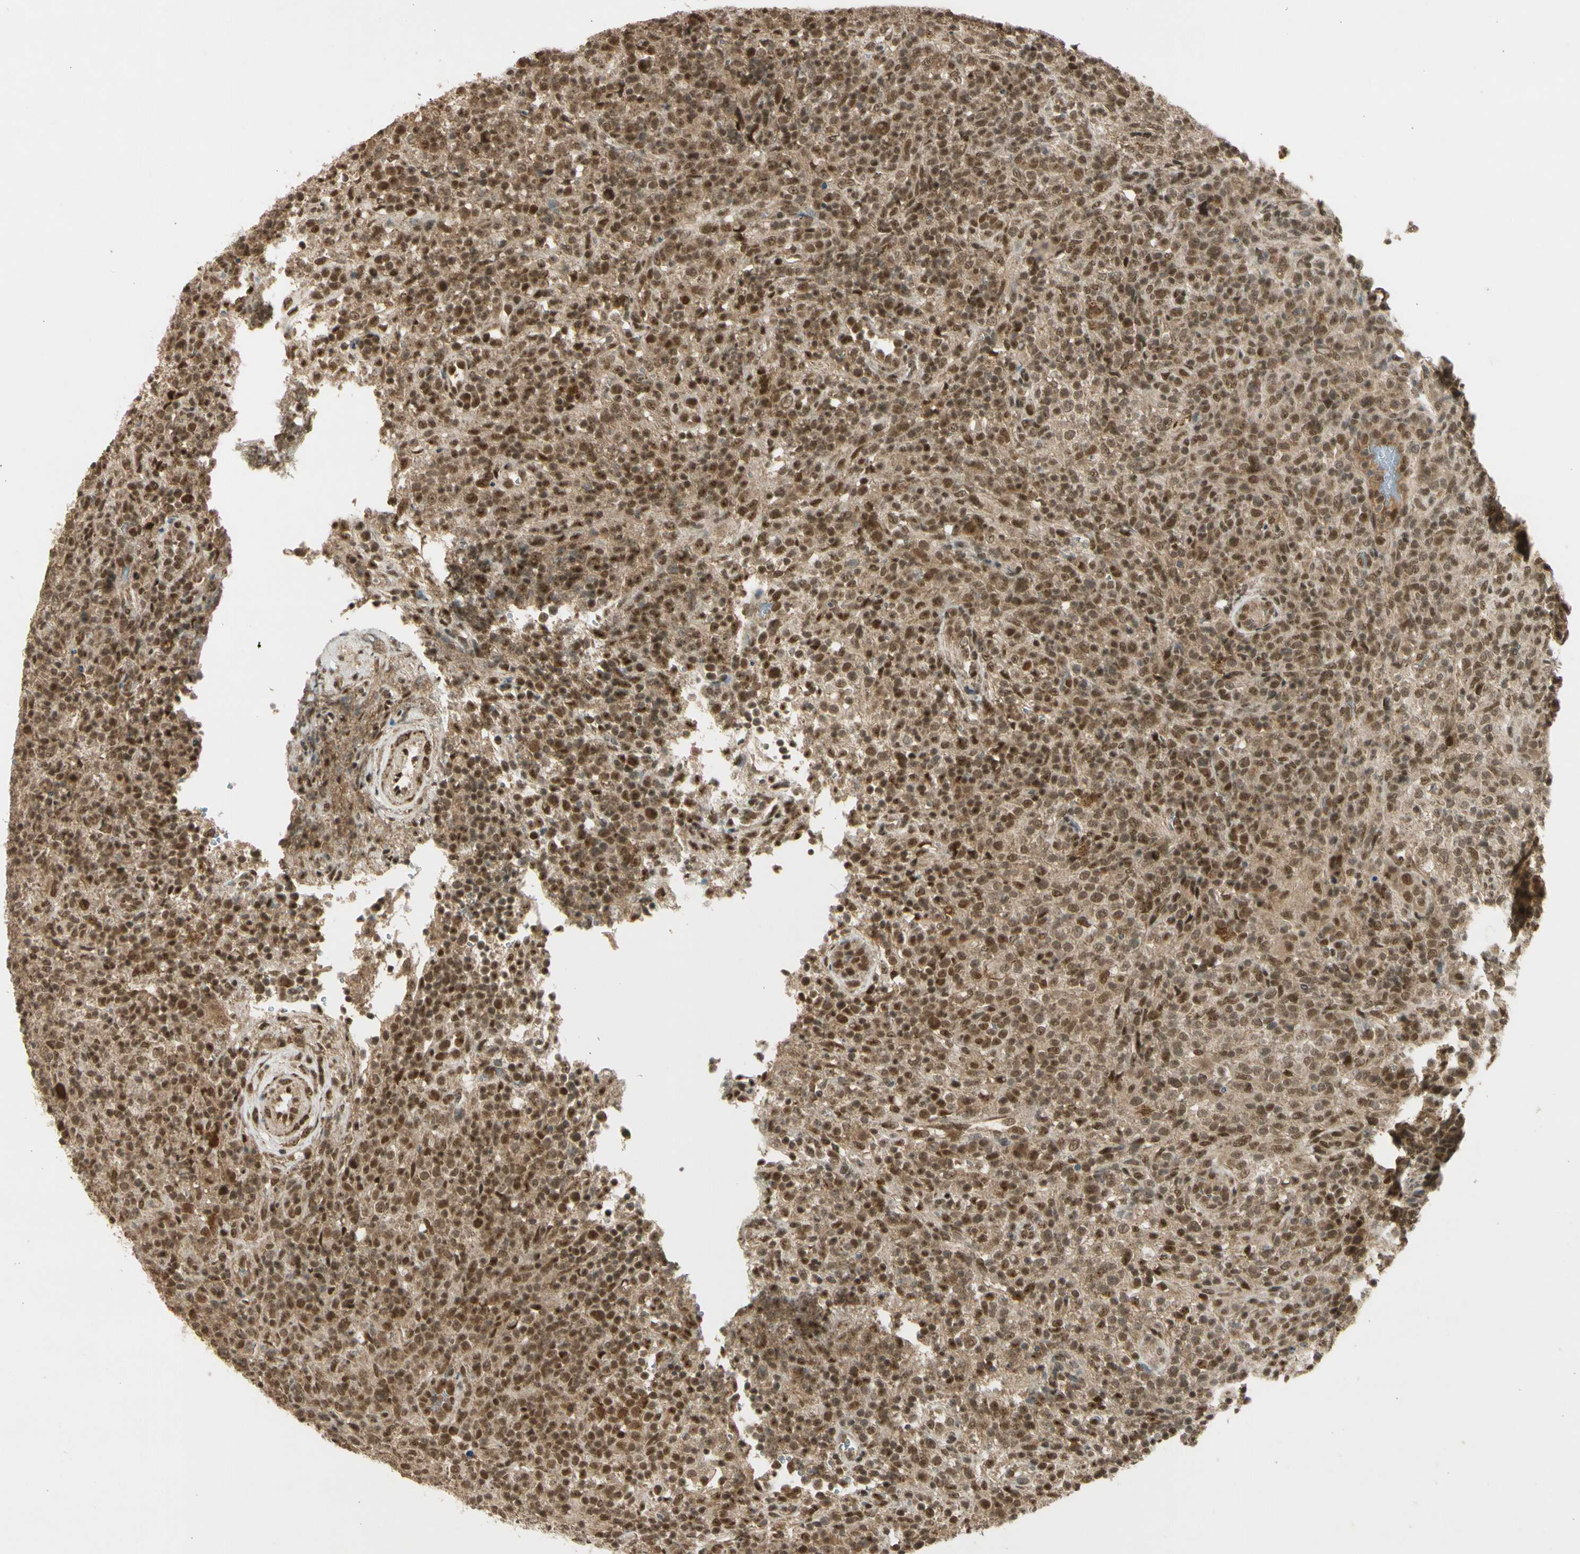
{"staining": {"intensity": "moderate", "quantity": ">75%", "location": "cytoplasmic/membranous,nuclear"}, "tissue": "lymphoma", "cell_type": "Tumor cells", "image_type": "cancer", "snomed": [{"axis": "morphology", "description": "Malignant lymphoma, non-Hodgkin's type, High grade"}, {"axis": "topography", "description": "Lymph node"}], "caption": "Lymphoma stained with a brown dye reveals moderate cytoplasmic/membranous and nuclear positive expression in about >75% of tumor cells.", "gene": "ZNF135", "patient": {"sex": "female", "age": 76}}